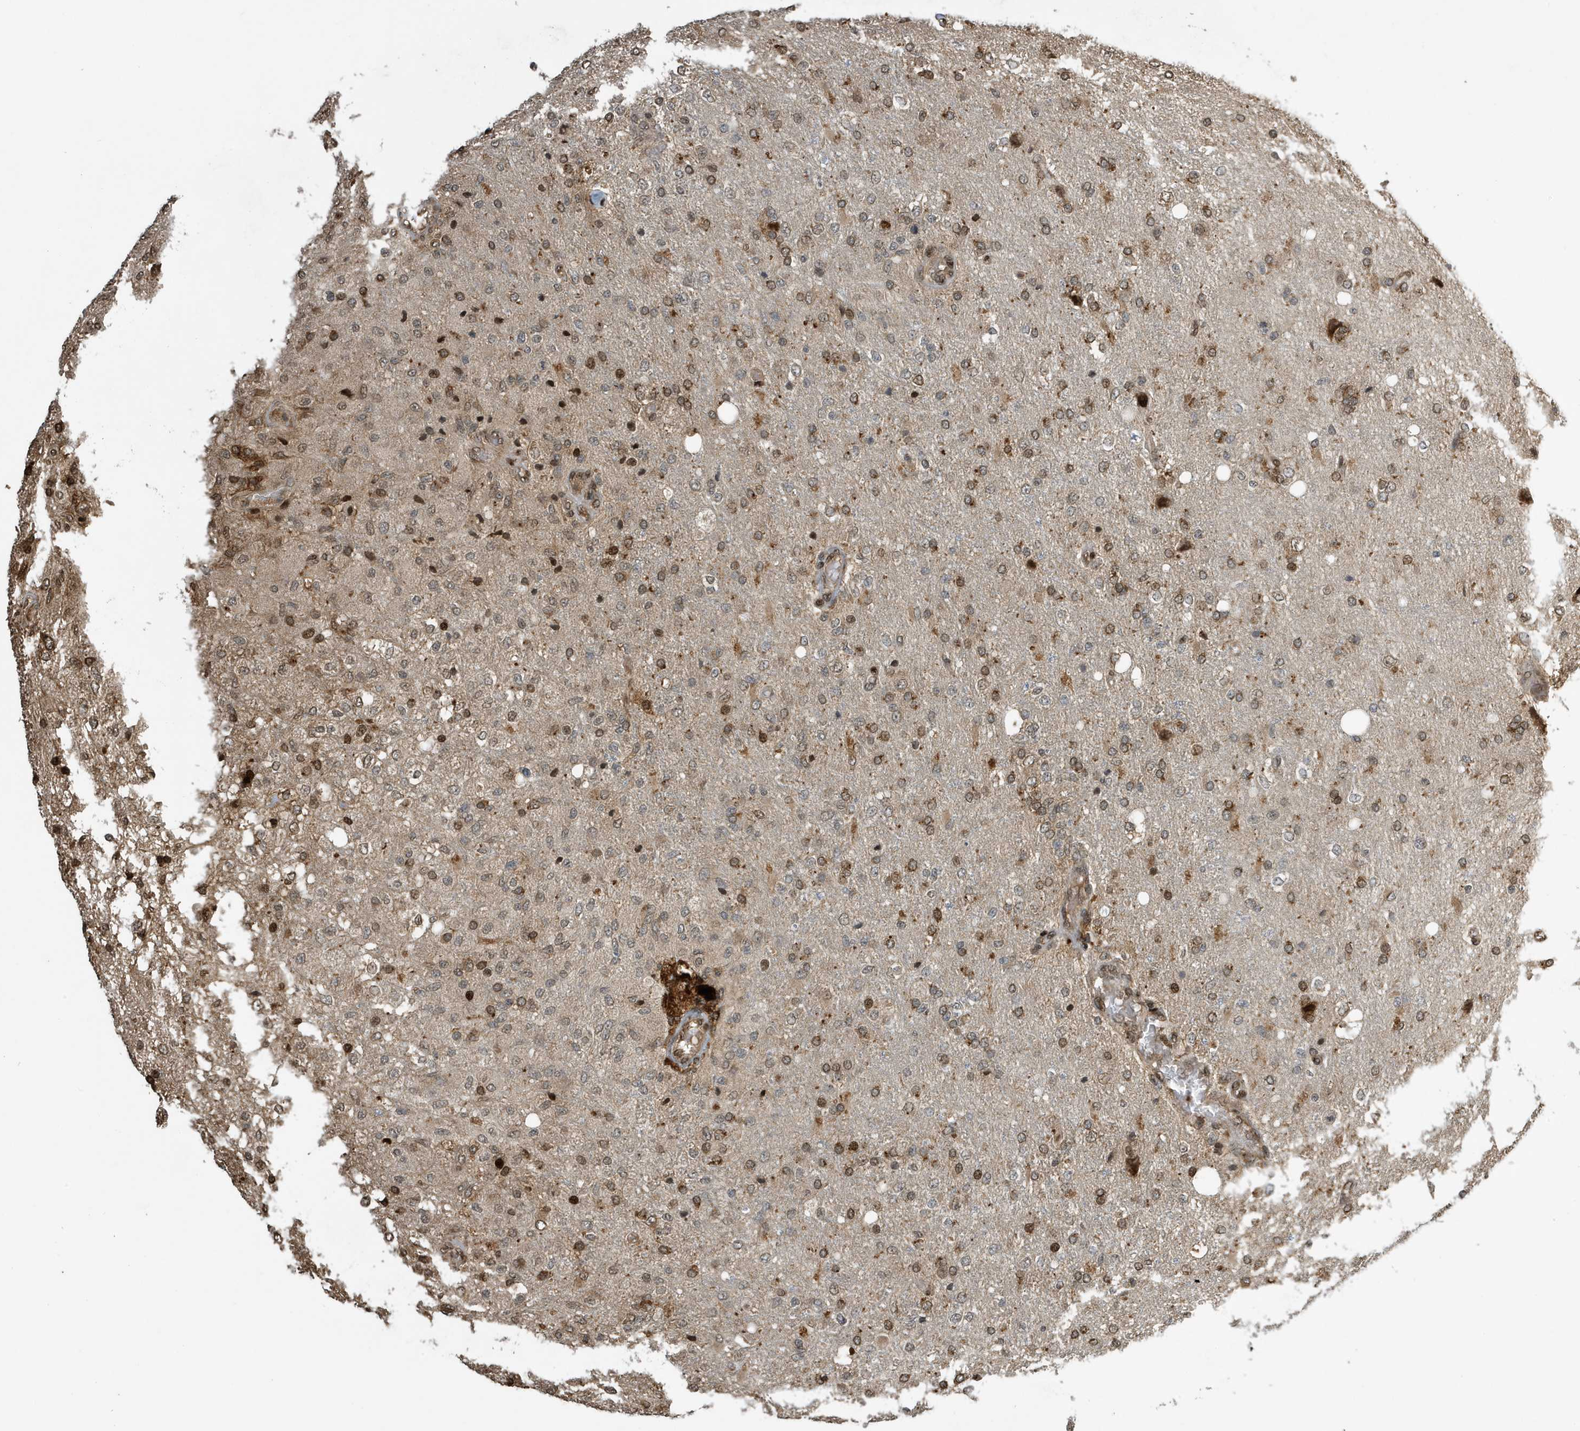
{"staining": {"intensity": "moderate", "quantity": "<25%", "location": "nuclear"}, "tissue": "glioma", "cell_type": "Tumor cells", "image_type": "cancer", "snomed": [{"axis": "morphology", "description": "Normal tissue, NOS"}, {"axis": "morphology", "description": "Glioma, malignant, High grade"}, {"axis": "topography", "description": "Cerebral cortex"}], "caption": "About <25% of tumor cells in human glioma reveal moderate nuclear protein staining as visualized by brown immunohistochemical staining.", "gene": "DUSP18", "patient": {"sex": "male", "age": 77}}